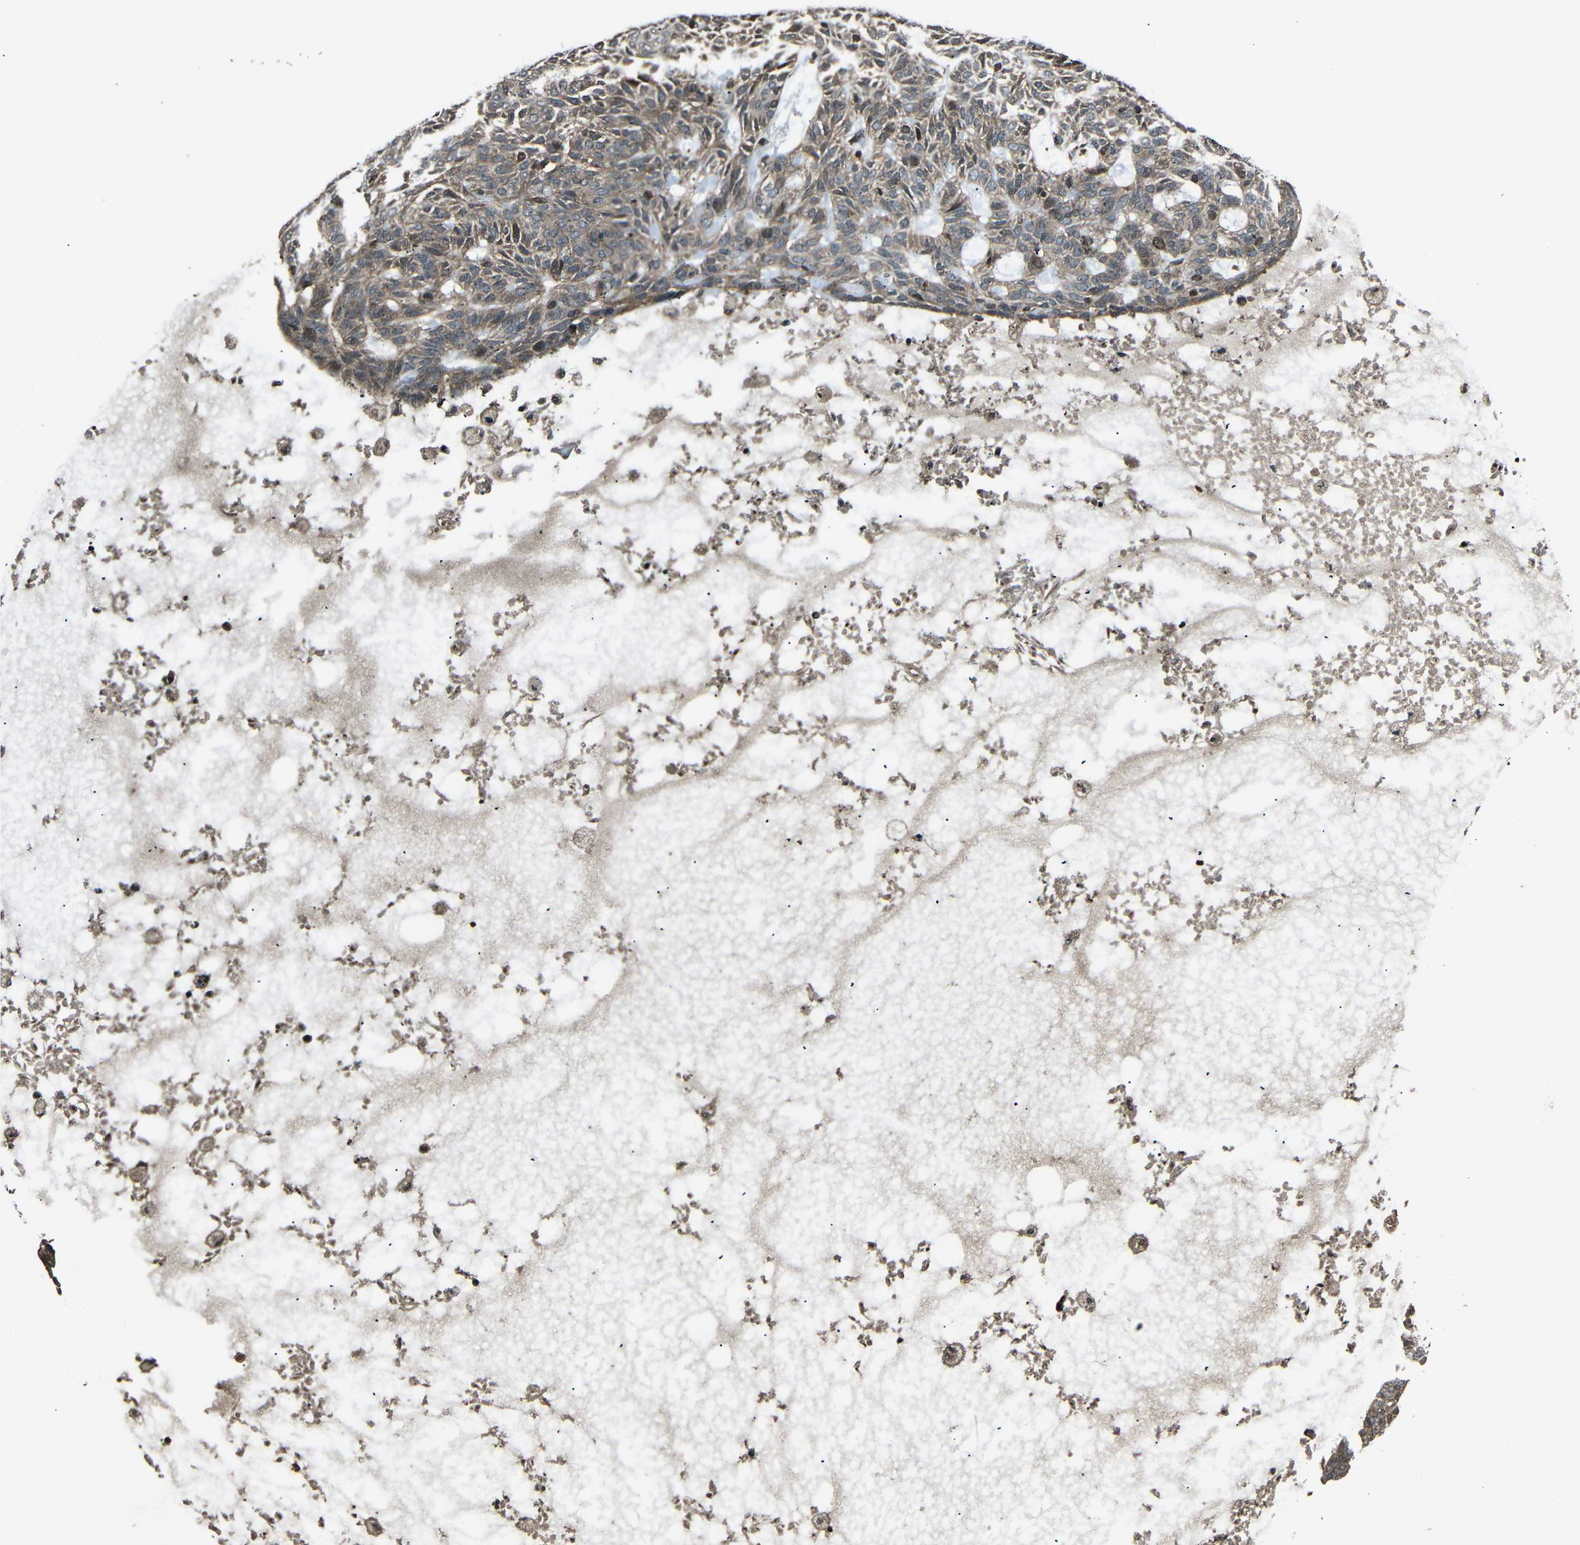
{"staining": {"intensity": "moderate", "quantity": ">75%", "location": "cytoplasmic/membranous"}, "tissue": "skin cancer", "cell_type": "Tumor cells", "image_type": "cancer", "snomed": [{"axis": "morphology", "description": "Basal cell carcinoma"}, {"axis": "topography", "description": "Skin"}], "caption": "Immunohistochemical staining of basal cell carcinoma (skin) demonstrates medium levels of moderate cytoplasmic/membranous protein staining in approximately >75% of tumor cells.", "gene": "PLK2", "patient": {"sex": "male", "age": 87}}